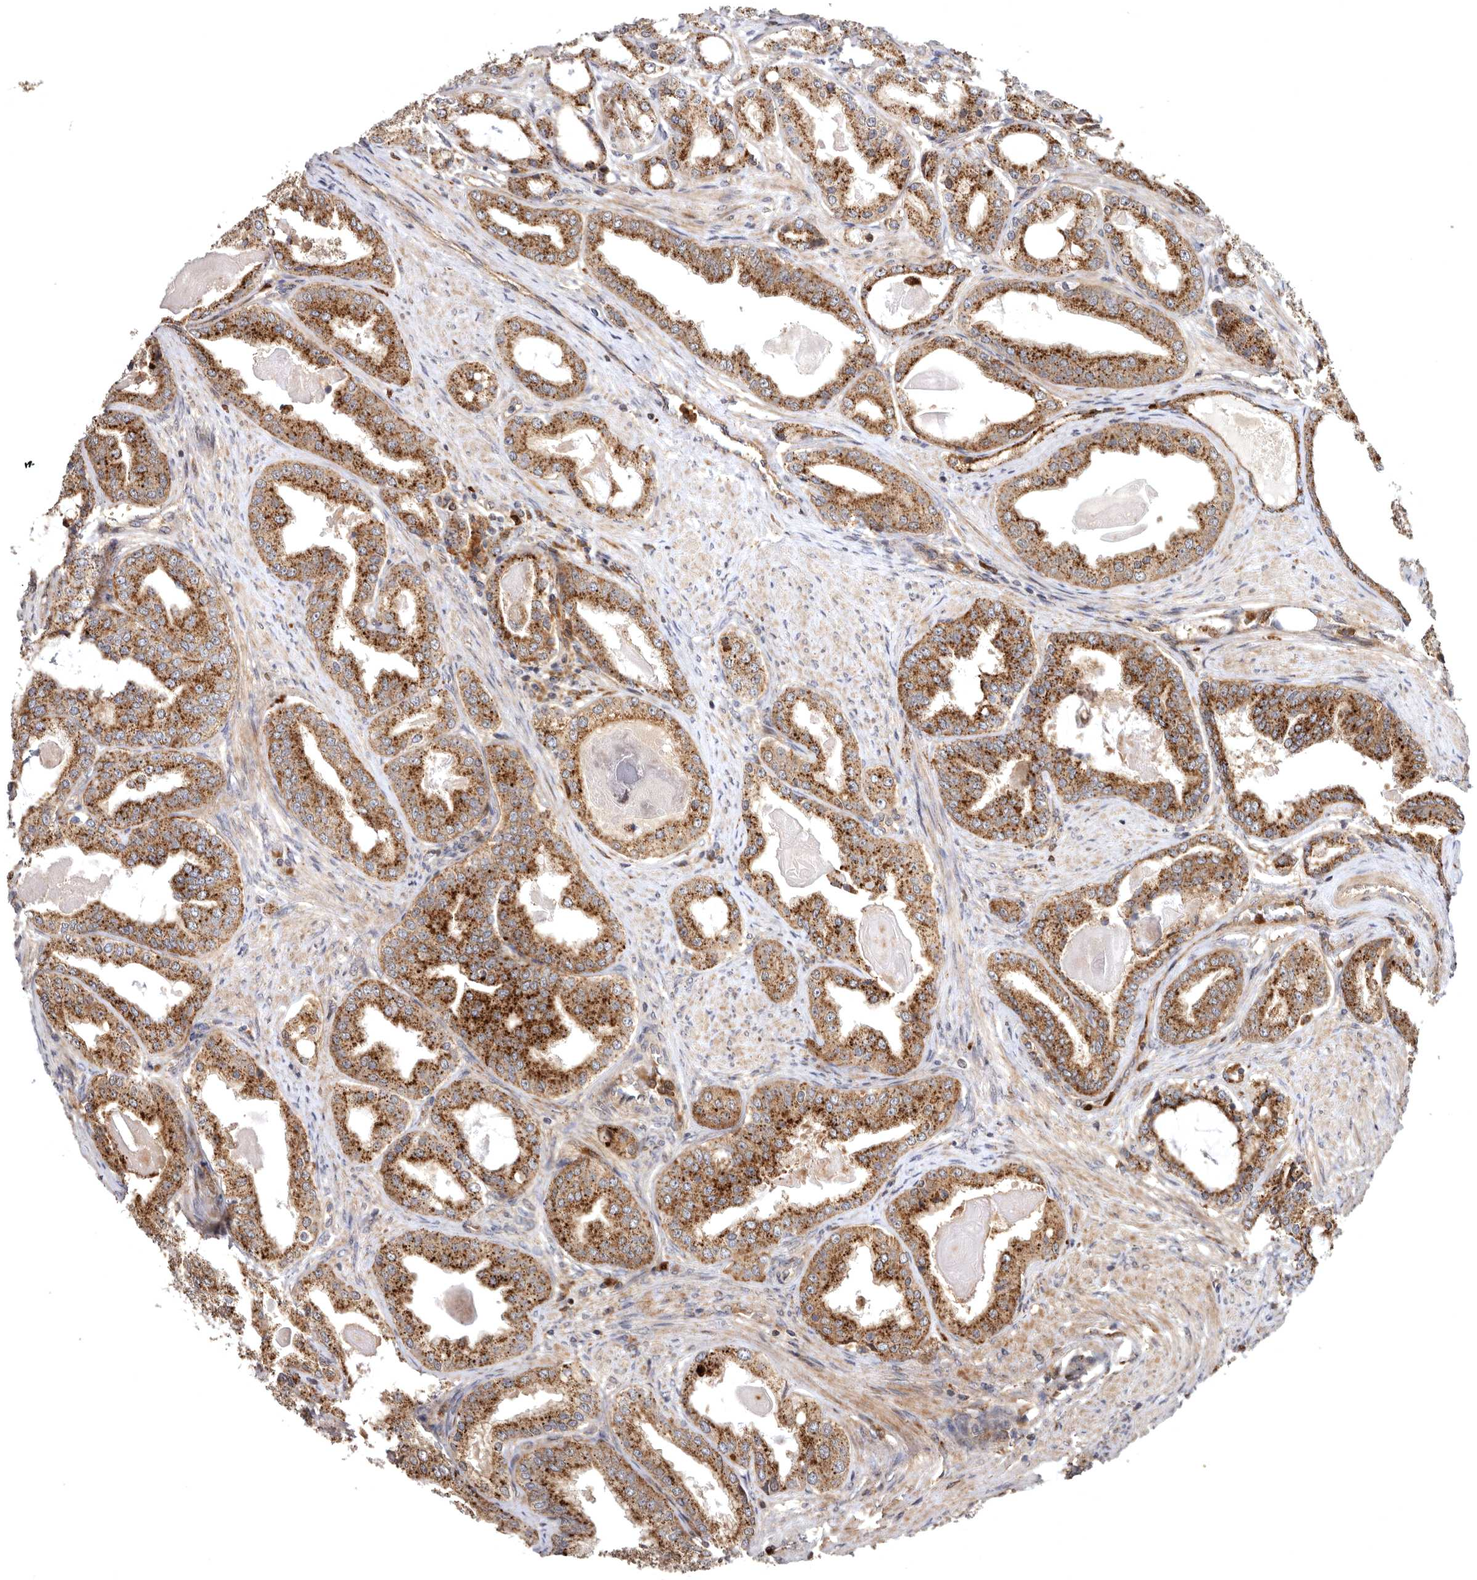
{"staining": {"intensity": "moderate", "quantity": ">75%", "location": "cytoplasmic/membranous"}, "tissue": "prostate cancer", "cell_type": "Tumor cells", "image_type": "cancer", "snomed": [{"axis": "morphology", "description": "Adenocarcinoma, High grade"}, {"axis": "topography", "description": "Prostate"}], "caption": "Immunohistochemical staining of prostate cancer (adenocarcinoma (high-grade)) reveals moderate cytoplasmic/membranous protein staining in about >75% of tumor cells.", "gene": "FGFR4", "patient": {"sex": "male", "age": 60}}